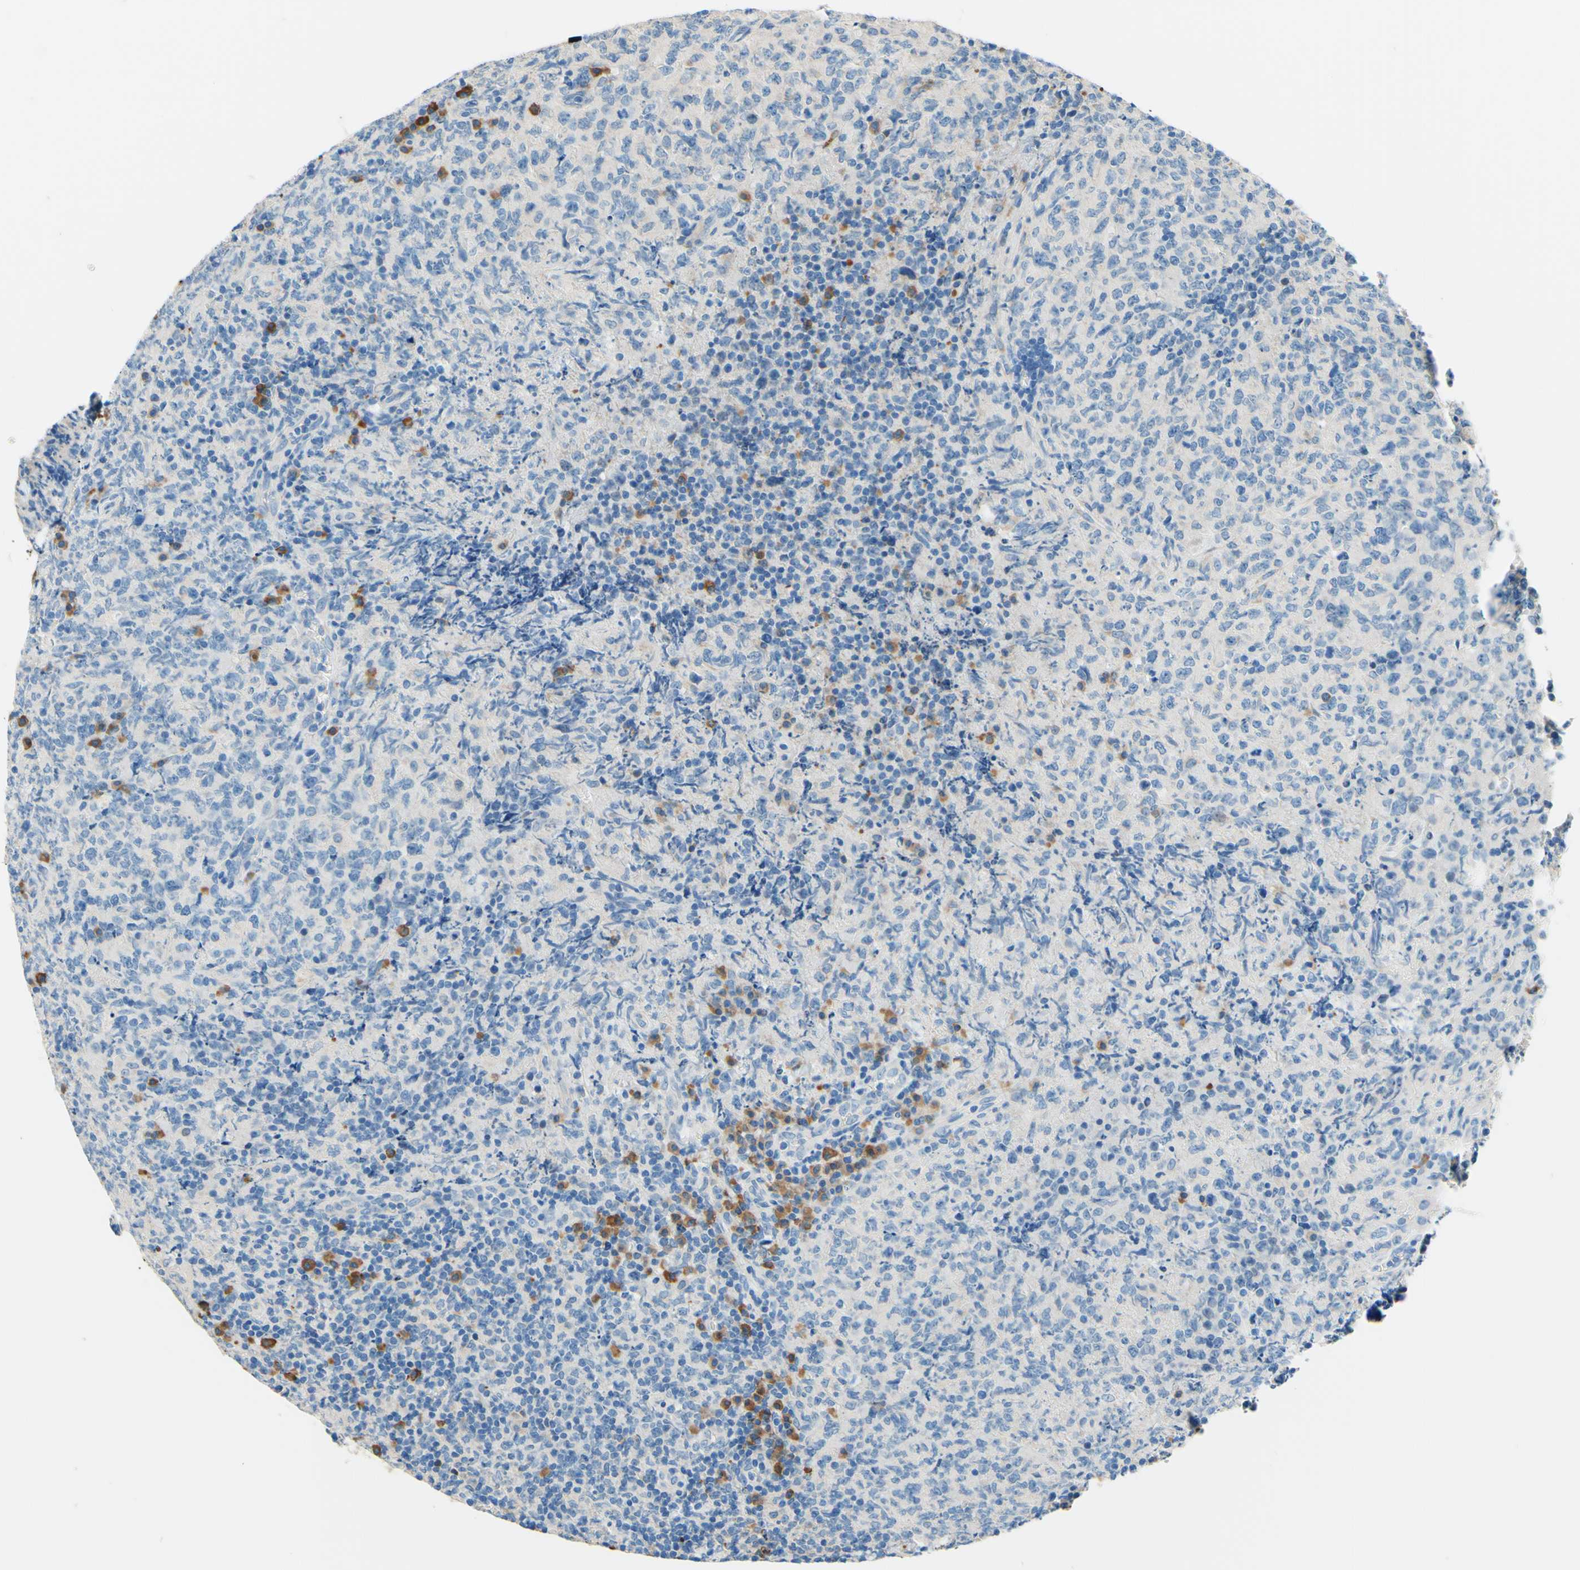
{"staining": {"intensity": "negative", "quantity": "none", "location": "none"}, "tissue": "lymphoma", "cell_type": "Tumor cells", "image_type": "cancer", "snomed": [{"axis": "morphology", "description": "Malignant lymphoma, non-Hodgkin's type, High grade"}, {"axis": "topography", "description": "Tonsil"}], "caption": "A high-resolution micrograph shows immunohistochemistry staining of lymphoma, which shows no significant positivity in tumor cells.", "gene": "PASD1", "patient": {"sex": "female", "age": 36}}